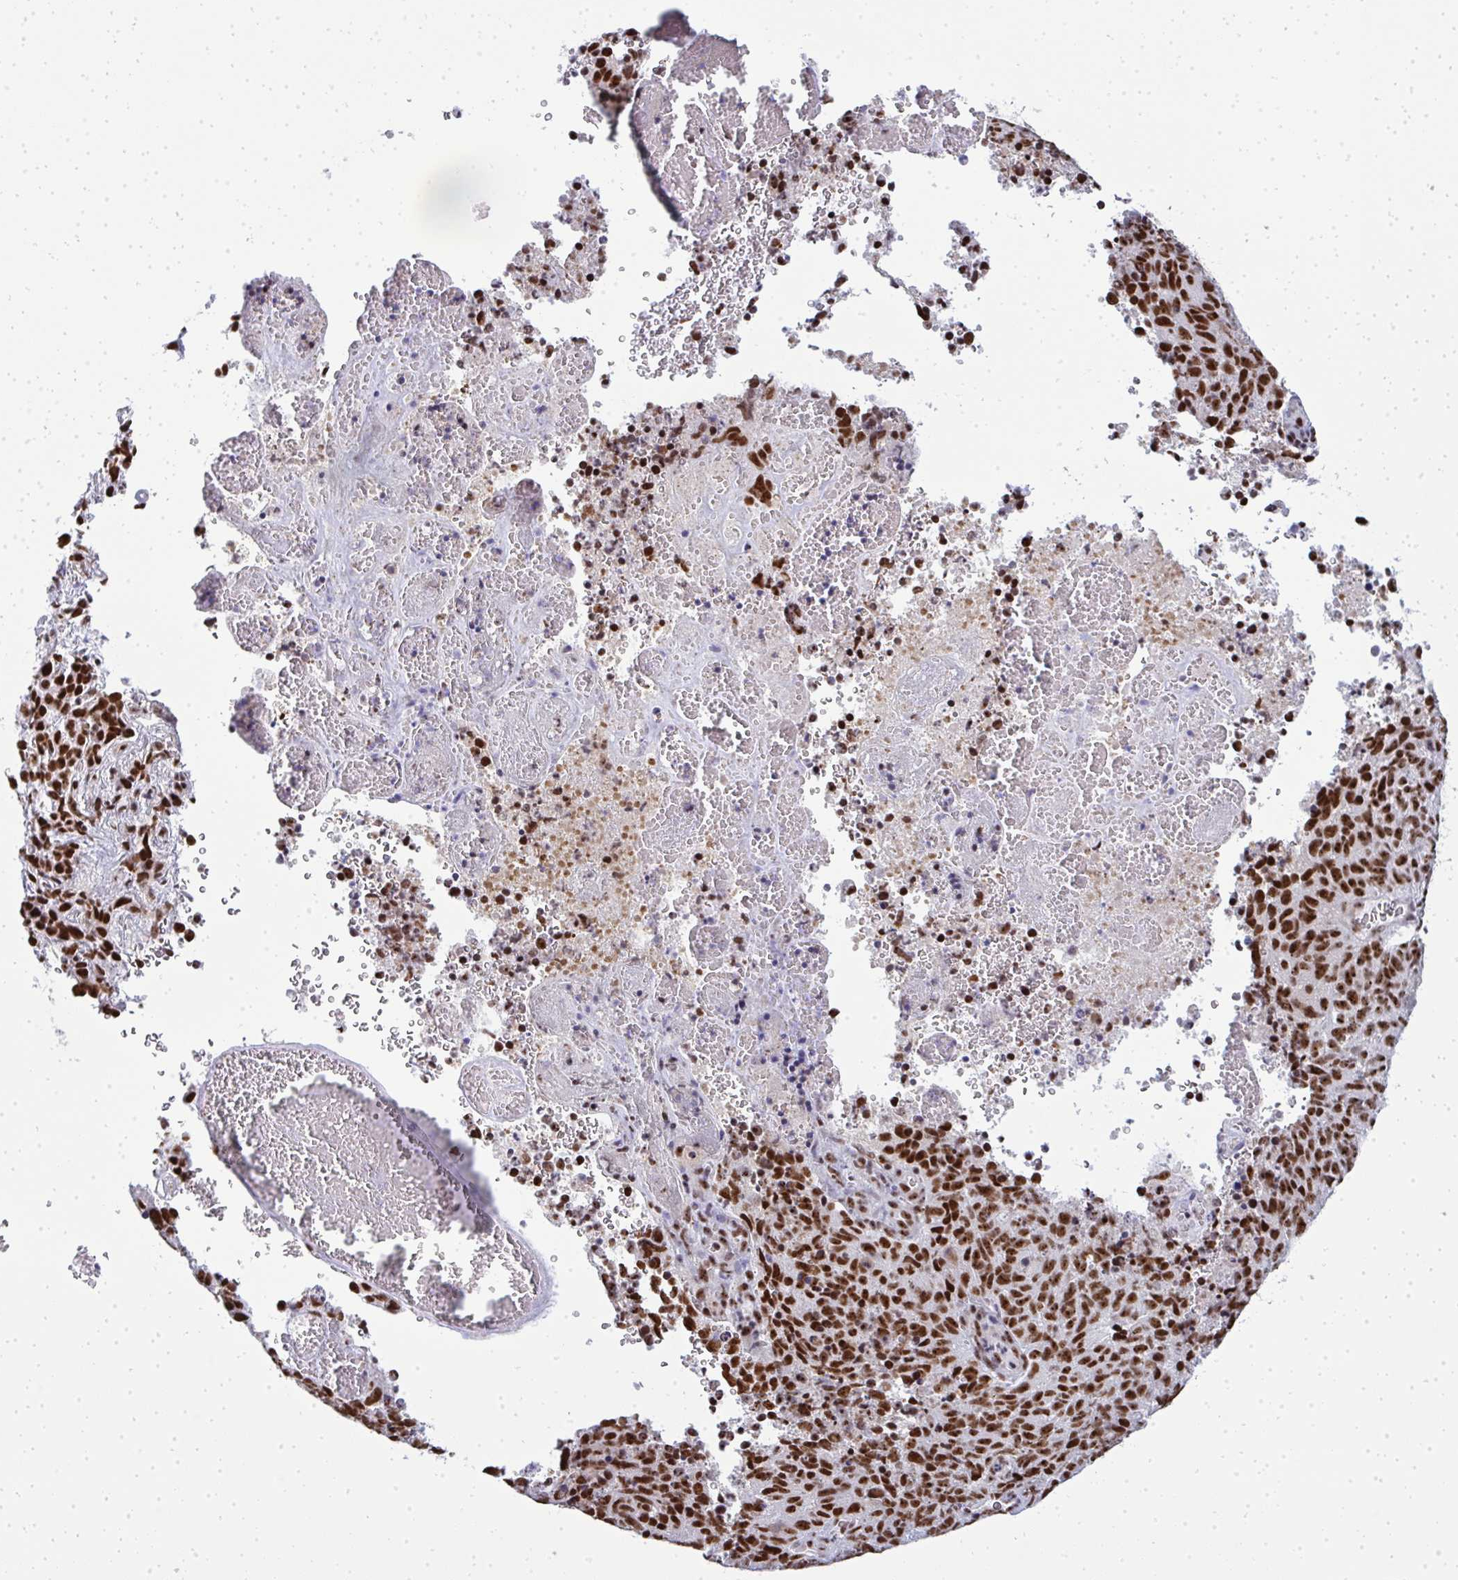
{"staining": {"intensity": "strong", "quantity": ">75%", "location": "nuclear"}, "tissue": "cervical cancer", "cell_type": "Tumor cells", "image_type": "cancer", "snomed": [{"axis": "morphology", "description": "Adenocarcinoma, NOS"}, {"axis": "topography", "description": "Cervix"}], "caption": "Approximately >75% of tumor cells in human adenocarcinoma (cervical) show strong nuclear protein positivity as visualized by brown immunohistochemical staining.", "gene": "SIRT7", "patient": {"sex": "female", "age": 38}}